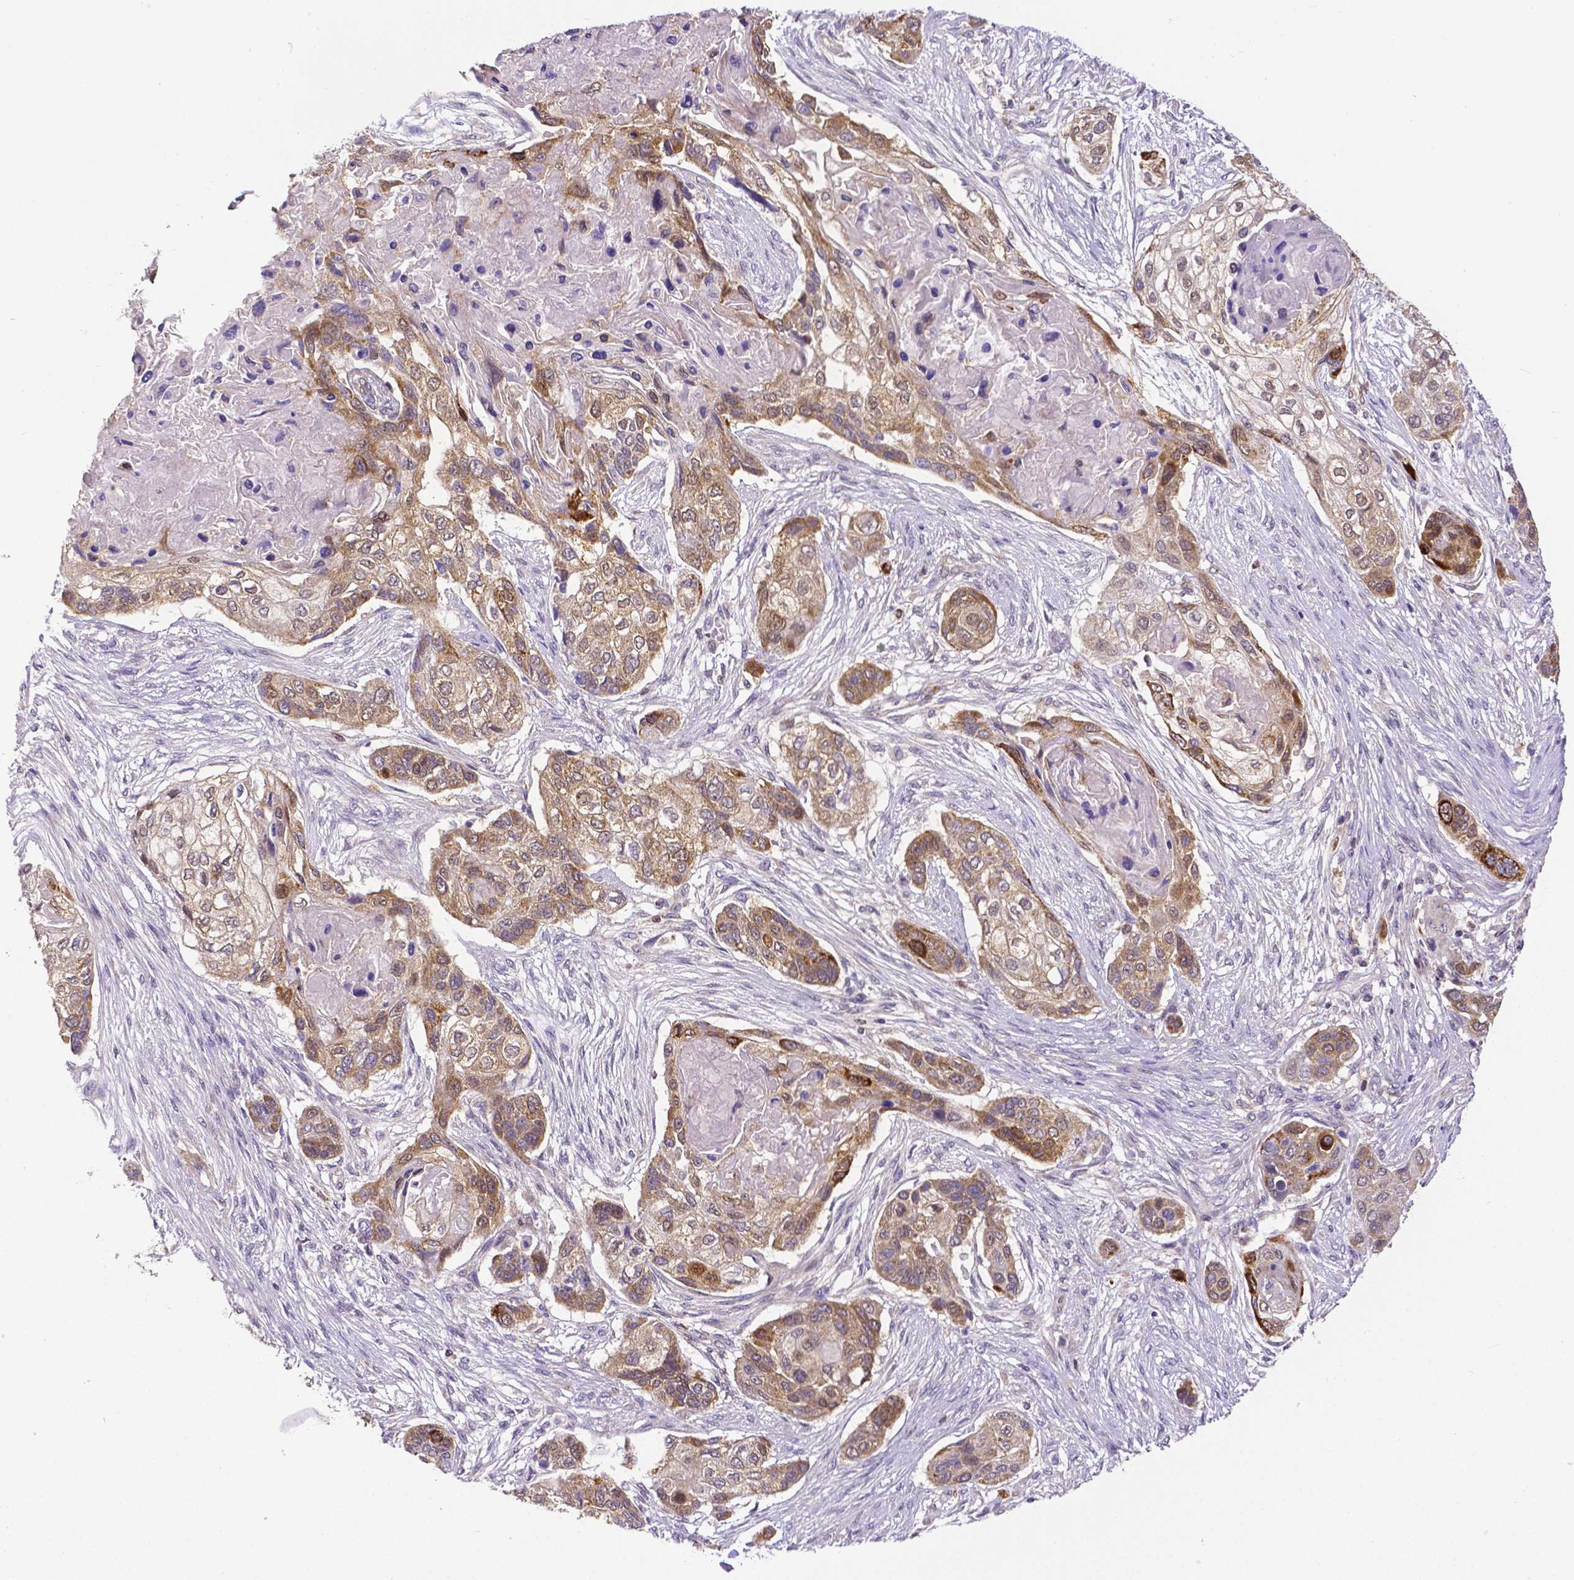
{"staining": {"intensity": "moderate", "quantity": ">75%", "location": "cytoplasmic/membranous"}, "tissue": "lung cancer", "cell_type": "Tumor cells", "image_type": "cancer", "snomed": [{"axis": "morphology", "description": "Squamous cell carcinoma, NOS"}, {"axis": "topography", "description": "Lung"}], "caption": "Immunohistochemistry (IHC) (DAB (3,3'-diaminobenzidine)) staining of human lung cancer shows moderate cytoplasmic/membranous protein staining in approximately >75% of tumor cells.", "gene": "MCL1", "patient": {"sex": "male", "age": 69}}